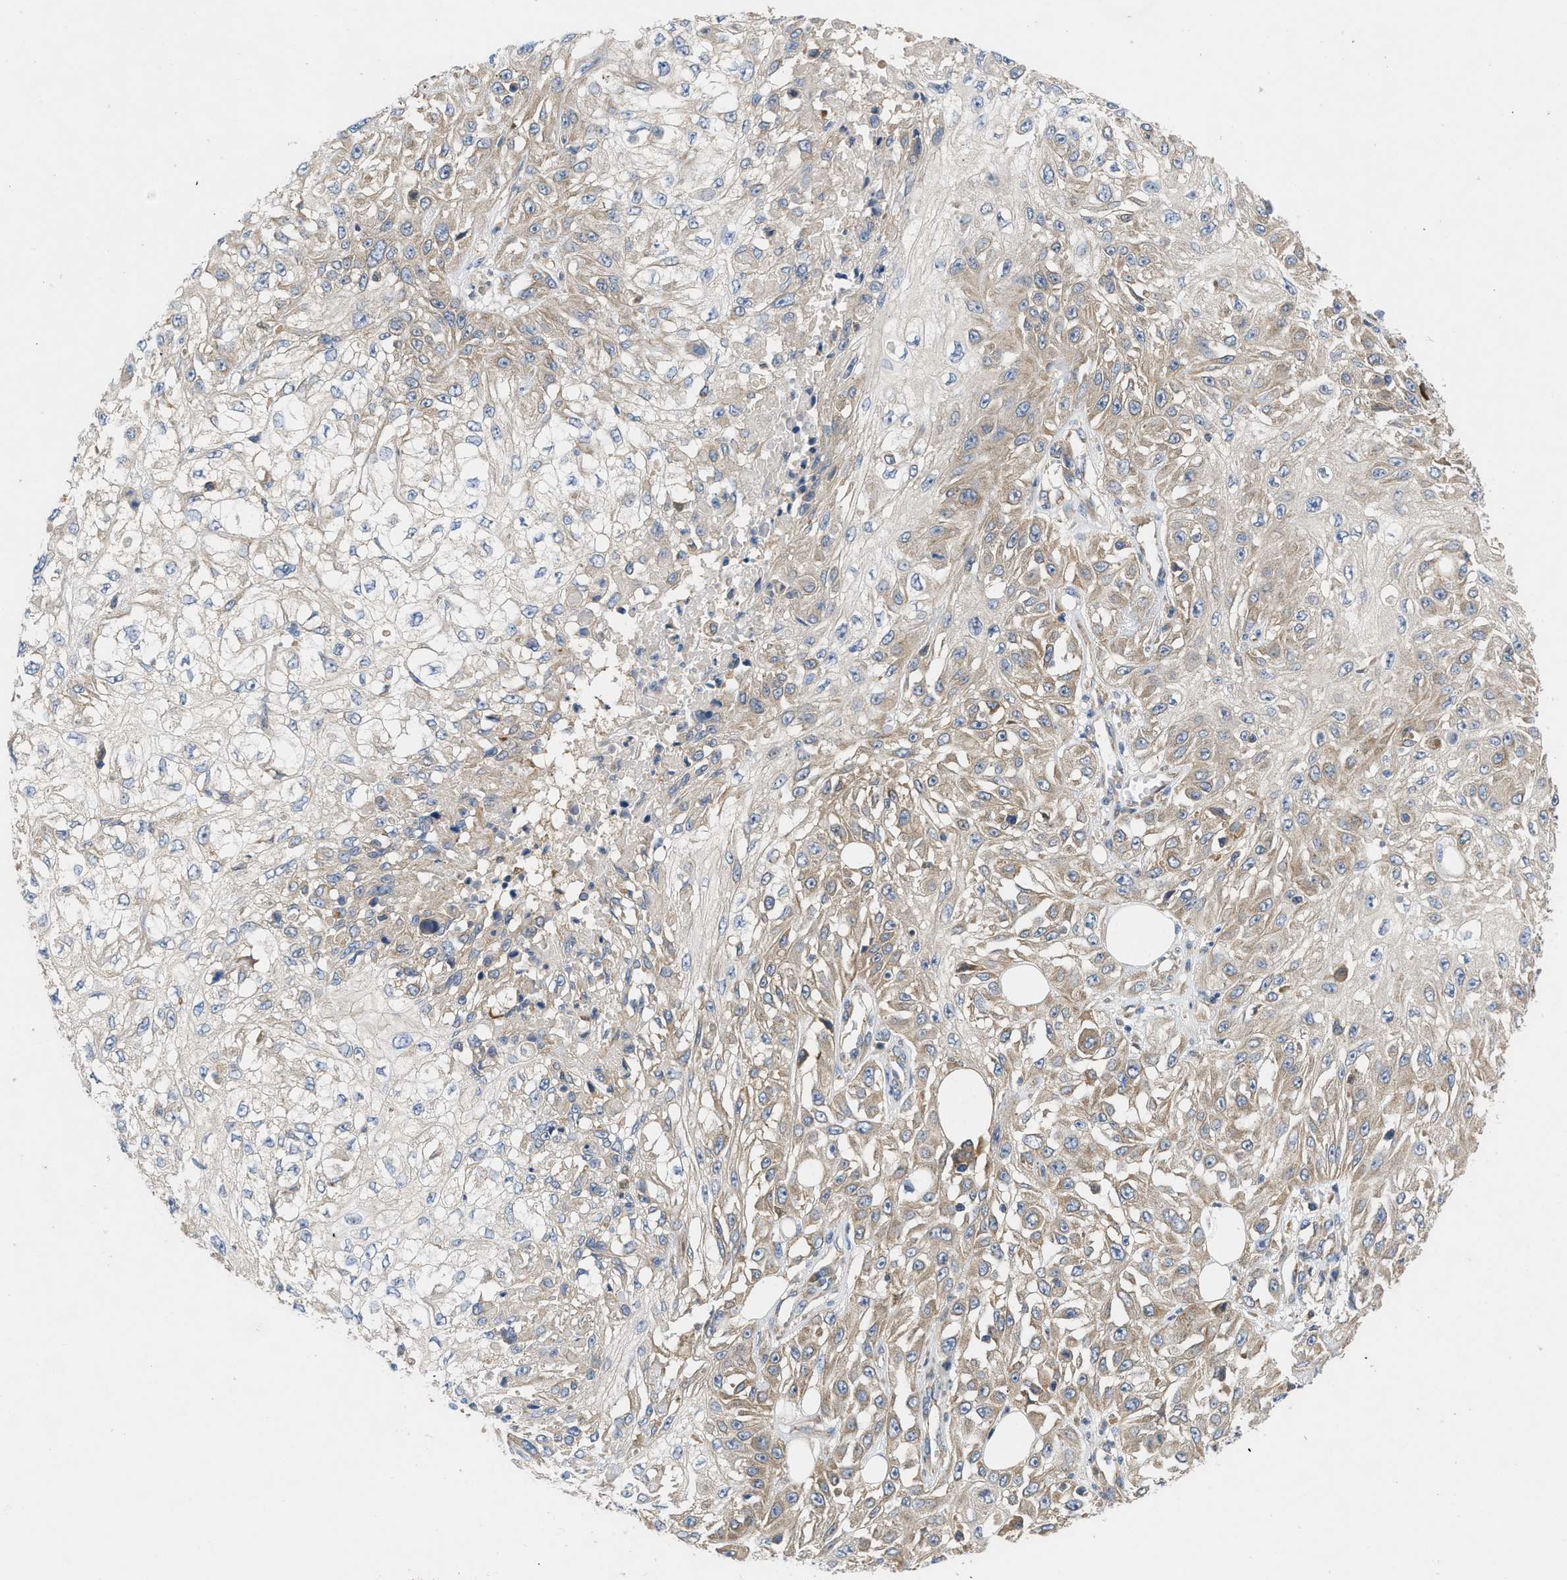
{"staining": {"intensity": "moderate", "quantity": "25%-75%", "location": "cytoplasmic/membranous"}, "tissue": "skin cancer", "cell_type": "Tumor cells", "image_type": "cancer", "snomed": [{"axis": "morphology", "description": "Squamous cell carcinoma, NOS"}, {"axis": "morphology", "description": "Squamous cell carcinoma, metastatic, NOS"}, {"axis": "topography", "description": "Skin"}, {"axis": "topography", "description": "Lymph node"}], "caption": "Moderate cytoplasmic/membranous staining for a protein is identified in about 25%-75% of tumor cells of skin squamous cell carcinoma using immunohistochemistry (IHC).", "gene": "TMEM131", "patient": {"sex": "male", "age": 75}}